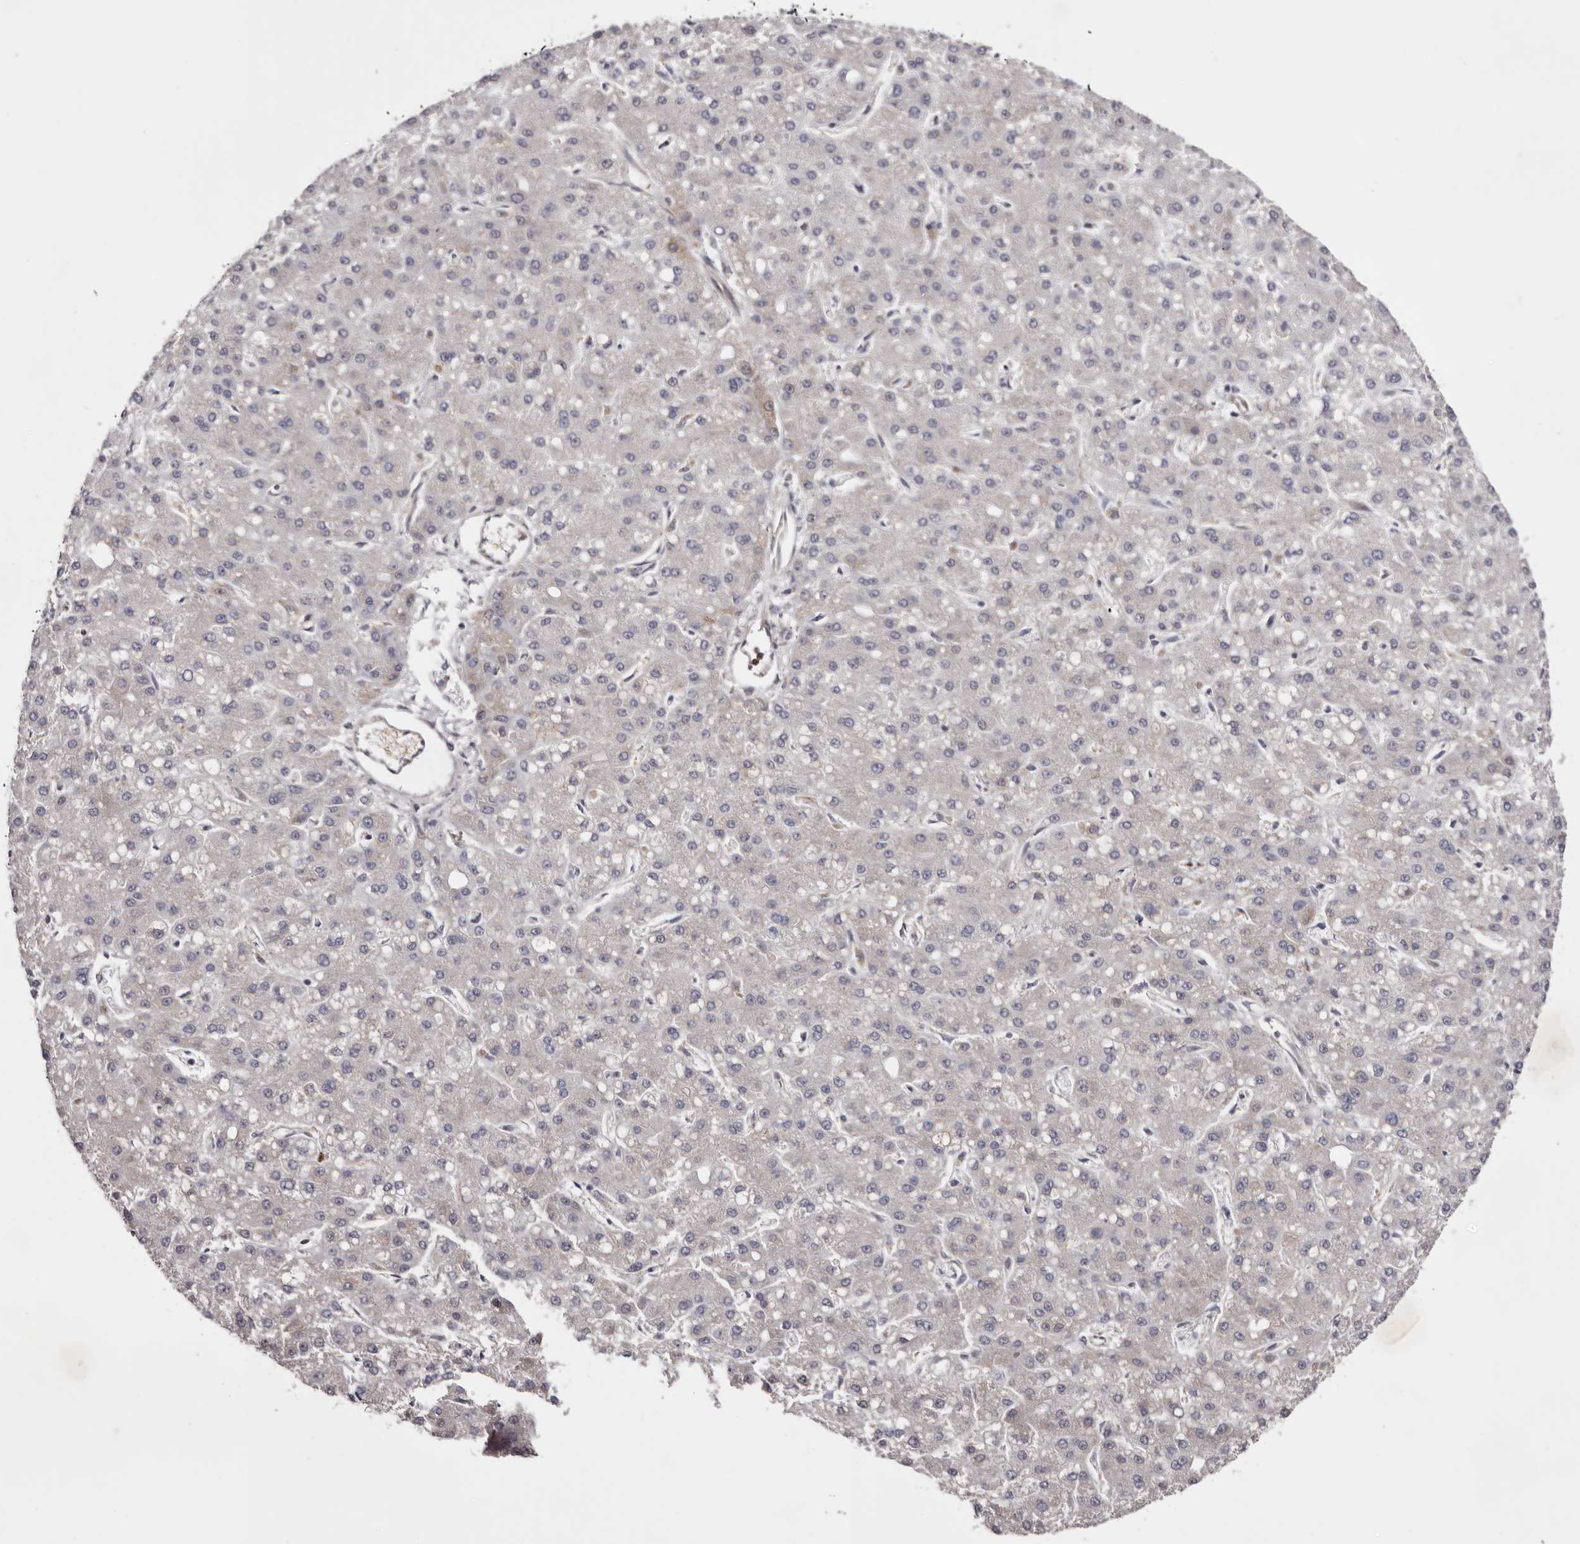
{"staining": {"intensity": "negative", "quantity": "none", "location": "none"}, "tissue": "liver cancer", "cell_type": "Tumor cells", "image_type": "cancer", "snomed": [{"axis": "morphology", "description": "Carcinoma, Hepatocellular, NOS"}, {"axis": "topography", "description": "Liver"}], "caption": "The IHC photomicrograph has no significant expression in tumor cells of liver cancer (hepatocellular carcinoma) tissue.", "gene": "C4orf3", "patient": {"sex": "male", "age": 67}}